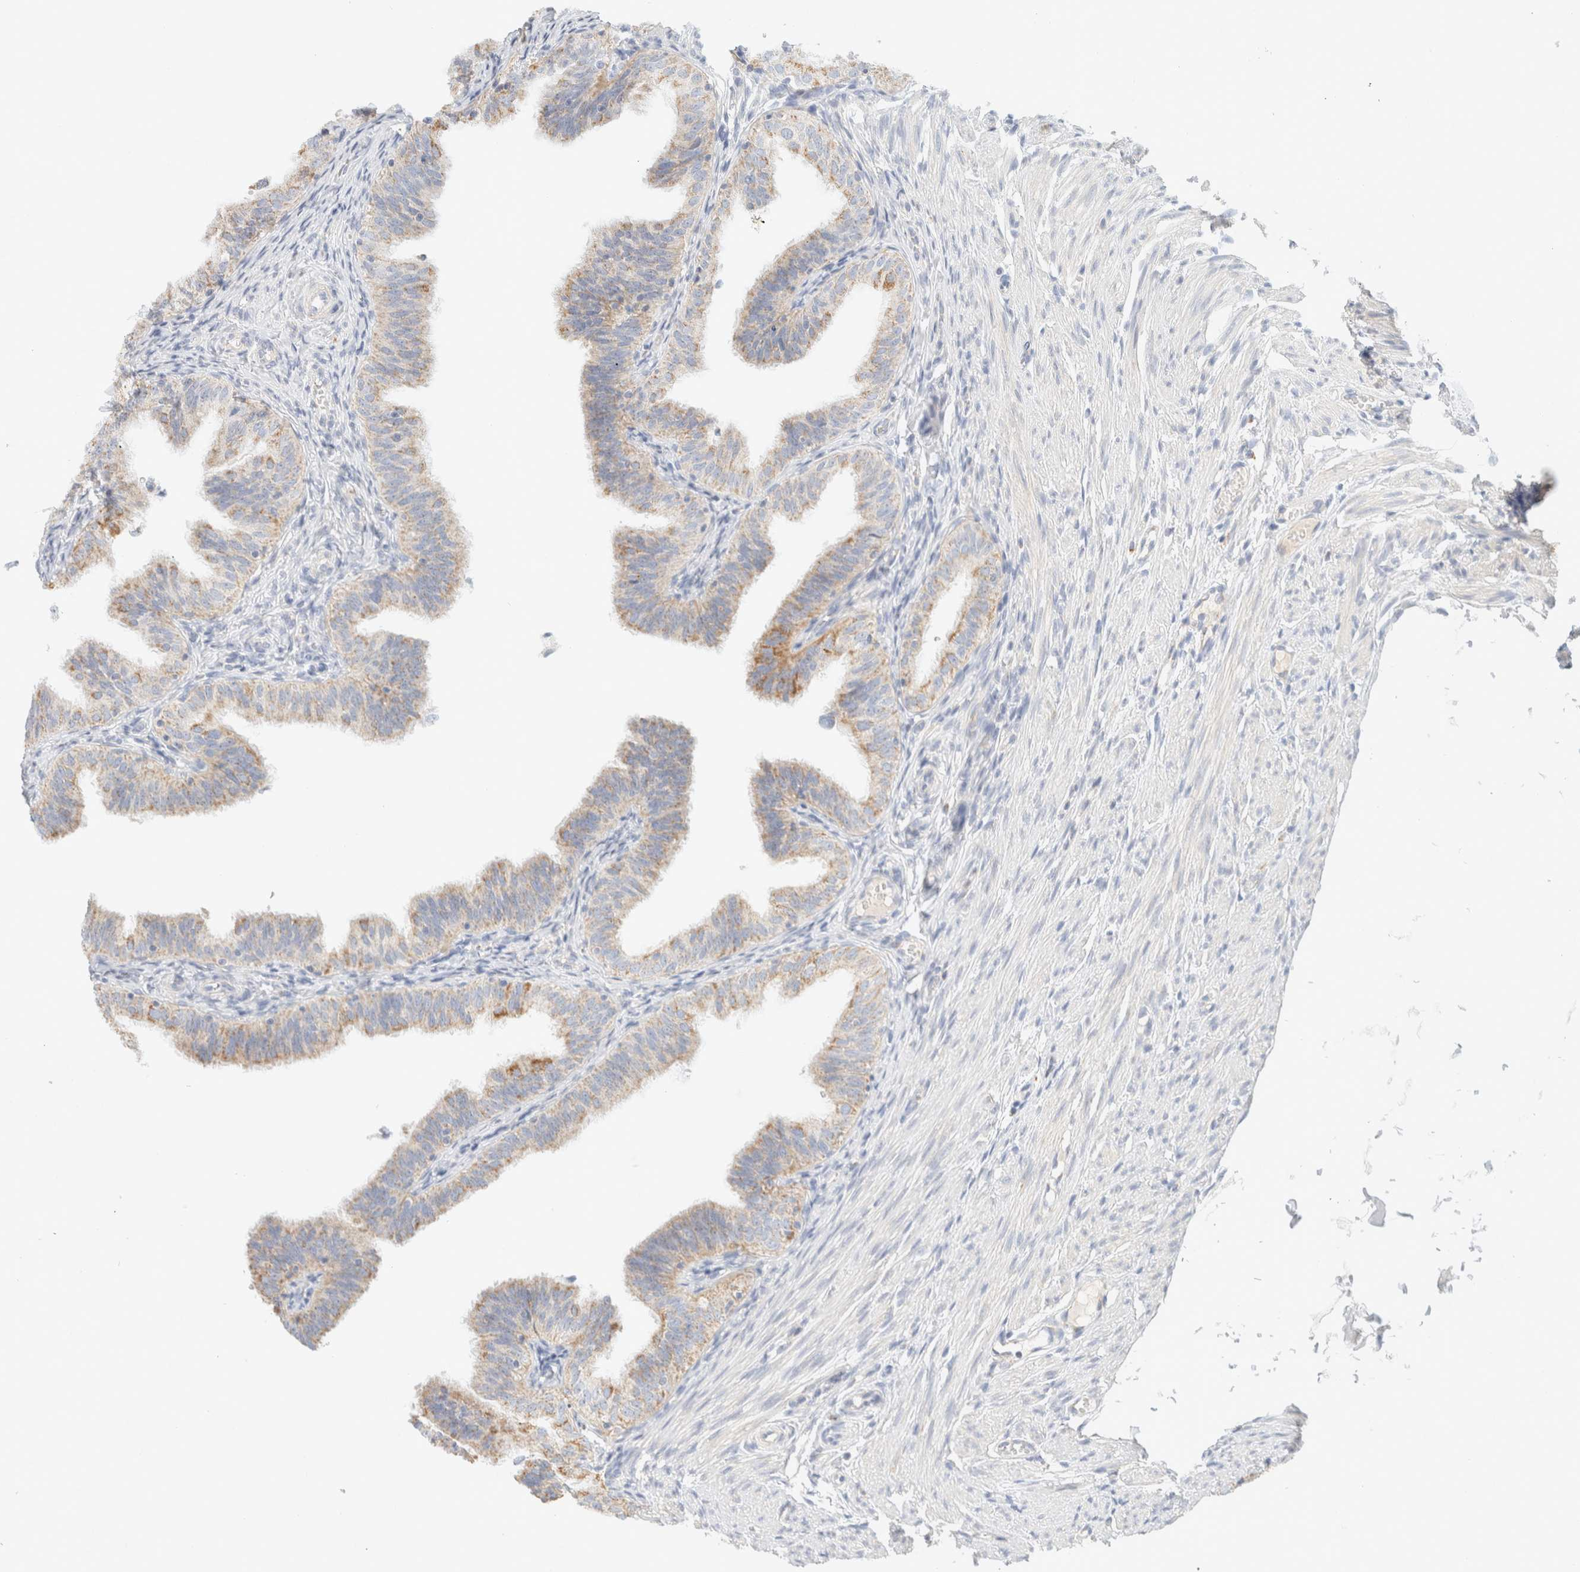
{"staining": {"intensity": "moderate", "quantity": "25%-75%", "location": "cytoplasmic/membranous"}, "tissue": "fallopian tube", "cell_type": "Glandular cells", "image_type": "normal", "snomed": [{"axis": "morphology", "description": "Normal tissue, NOS"}, {"axis": "topography", "description": "Fallopian tube"}], "caption": "The histopathology image reveals immunohistochemical staining of unremarkable fallopian tube. There is moderate cytoplasmic/membranous positivity is seen in approximately 25%-75% of glandular cells. (Stains: DAB in brown, nuclei in blue, Microscopy: brightfield microscopy at high magnification).", "gene": "HDHD3", "patient": {"sex": "female", "age": 35}}